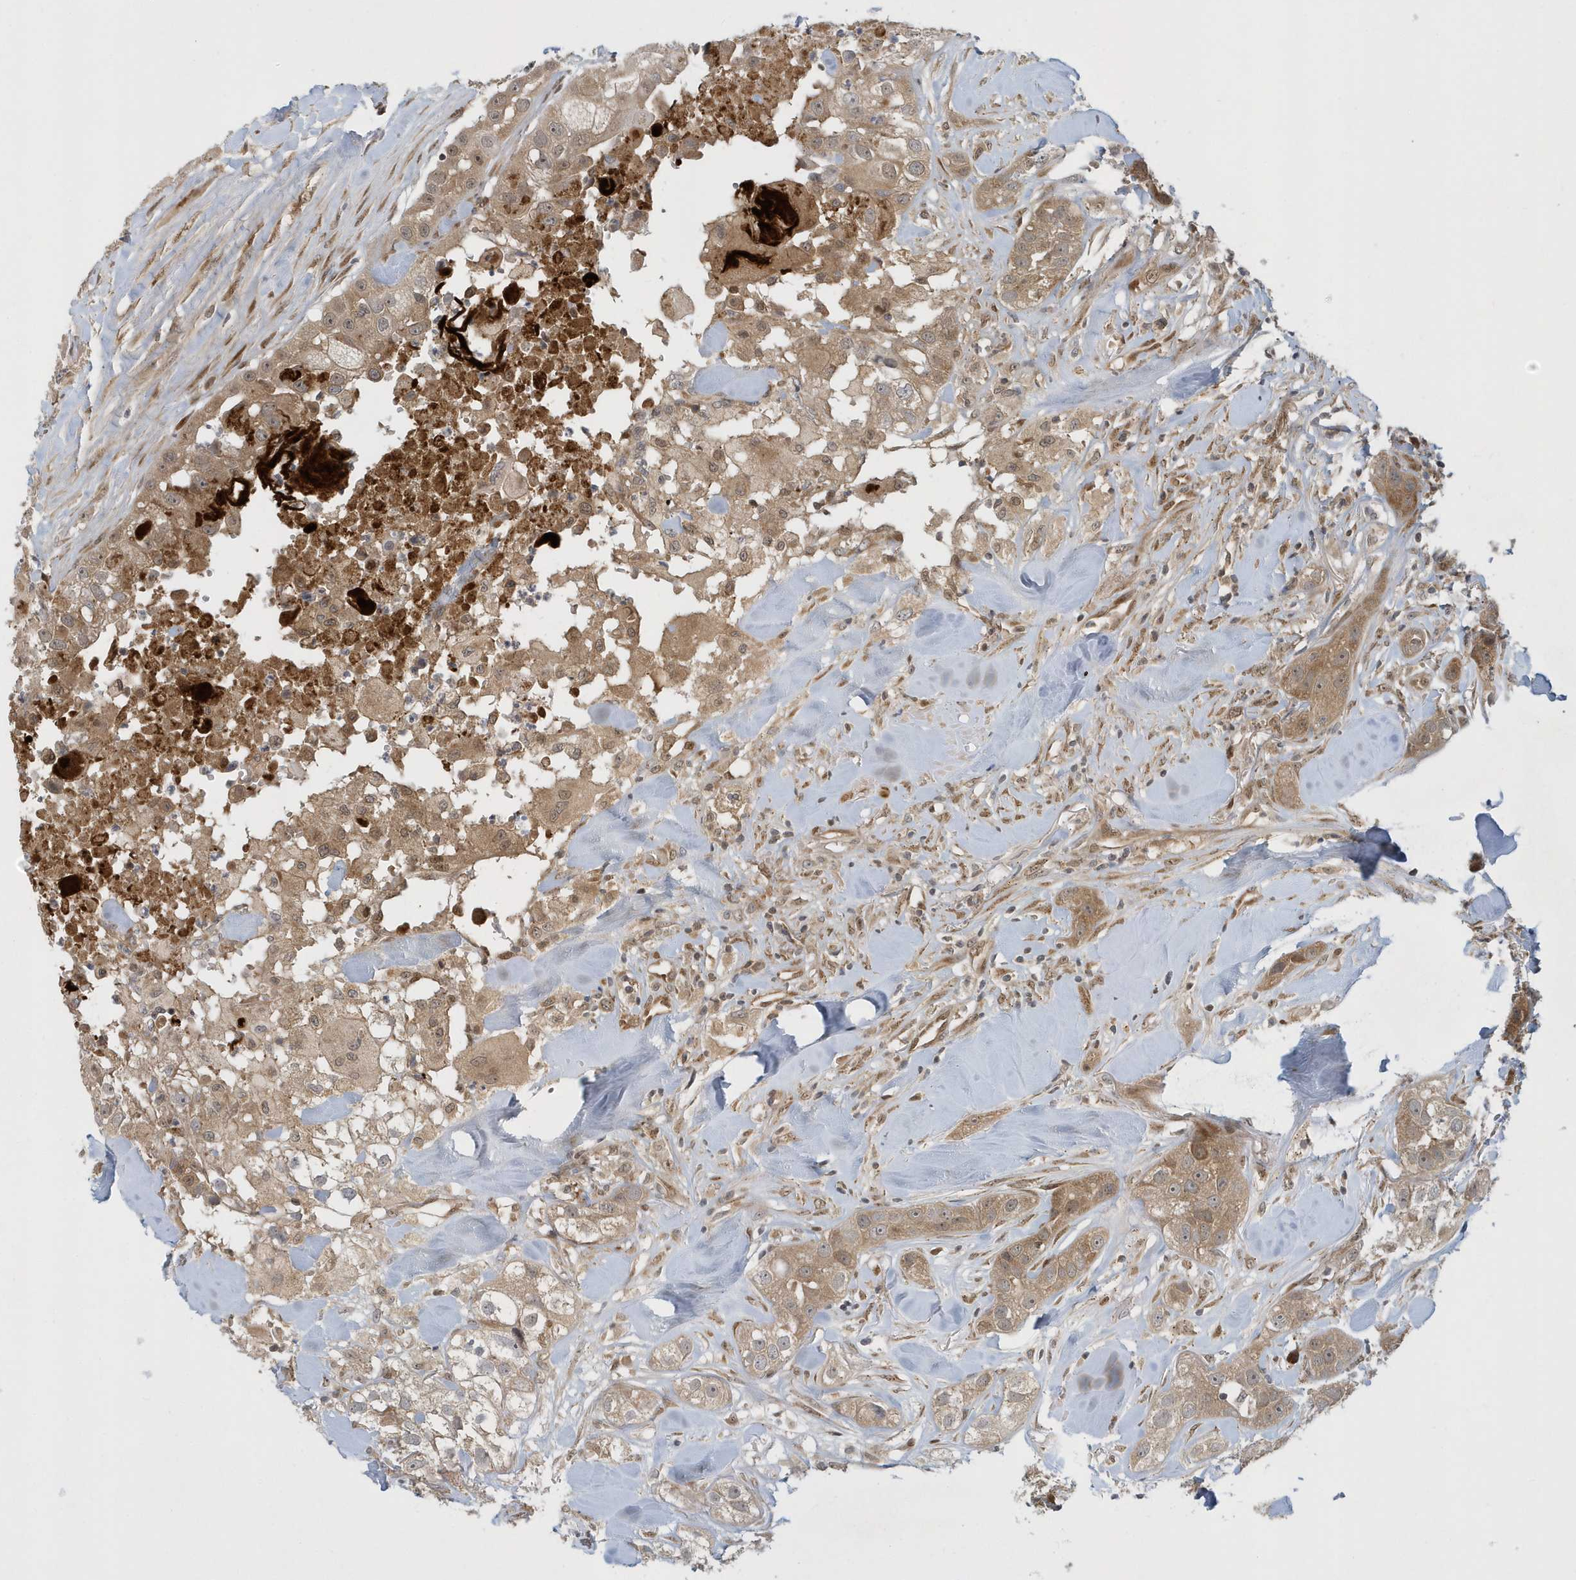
{"staining": {"intensity": "moderate", "quantity": ">75%", "location": "cytoplasmic/membranous"}, "tissue": "head and neck cancer", "cell_type": "Tumor cells", "image_type": "cancer", "snomed": [{"axis": "morphology", "description": "Normal tissue, NOS"}, {"axis": "morphology", "description": "Squamous cell carcinoma, NOS"}, {"axis": "topography", "description": "Skeletal muscle"}, {"axis": "topography", "description": "Head-Neck"}], "caption": "The image reveals immunohistochemical staining of head and neck squamous cell carcinoma. There is moderate cytoplasmic/membranous staining is appreciated in approximately >75% of tumor cells.", "gene": "ATG4A", "patient": {"sex": "male", "age": 51}}